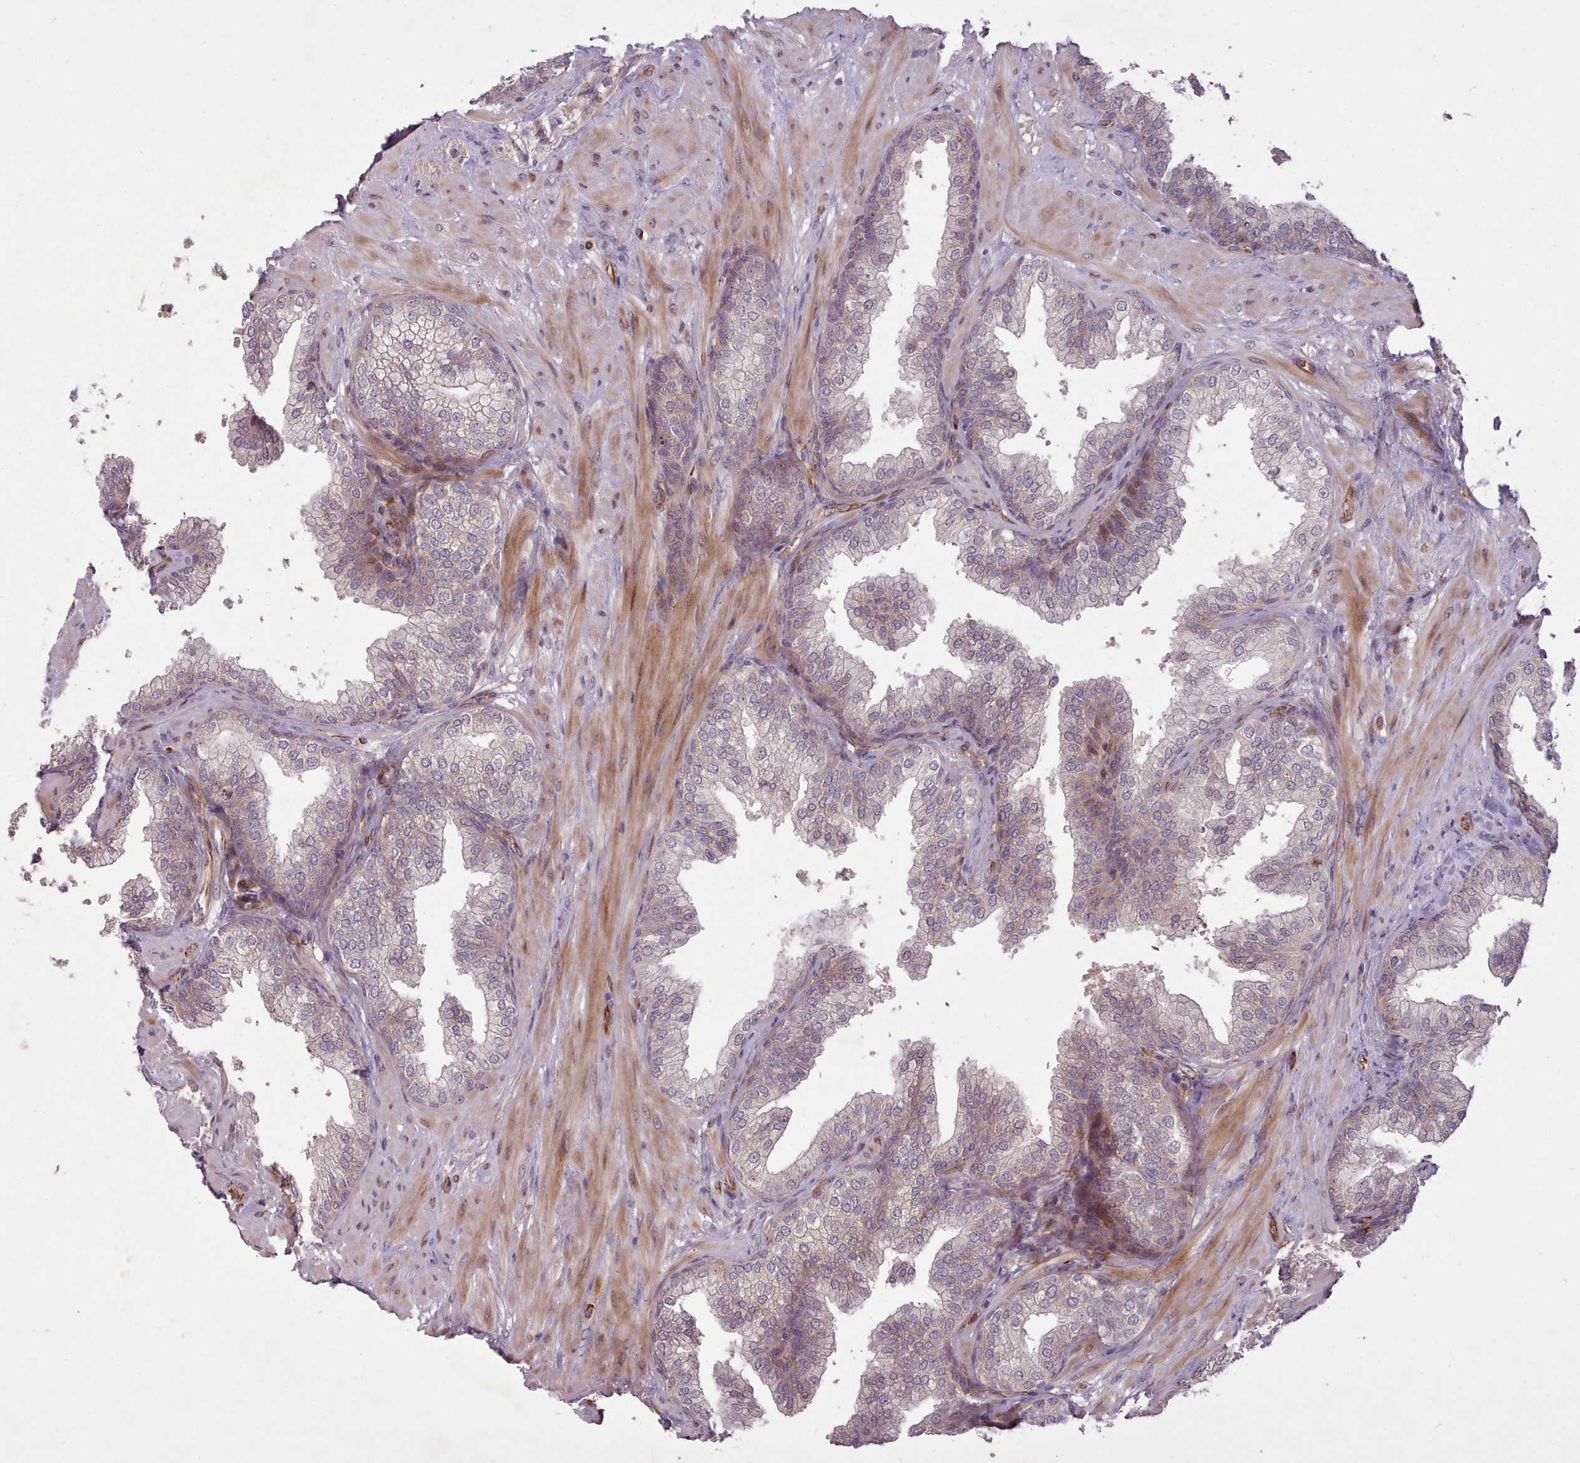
{"staining": {"intensity": "weak", "quantity": "<25%", "location": "cytoplasmic/membranous"}, "tissue": "prostate", "cell_type": "Glandular cells", "image_type": "normal", "snomed": [{"axis": "morphology", "description": "Normal tissue, NOS"}, {"axis": "topography", "description": "Prostate"}], "caption": "Normal prostate was stained to show a protein in brown. There is no significant positivity in glandular cells.", "gene": "GBGT1", "patient": {"sex": "male", "age": 60}}